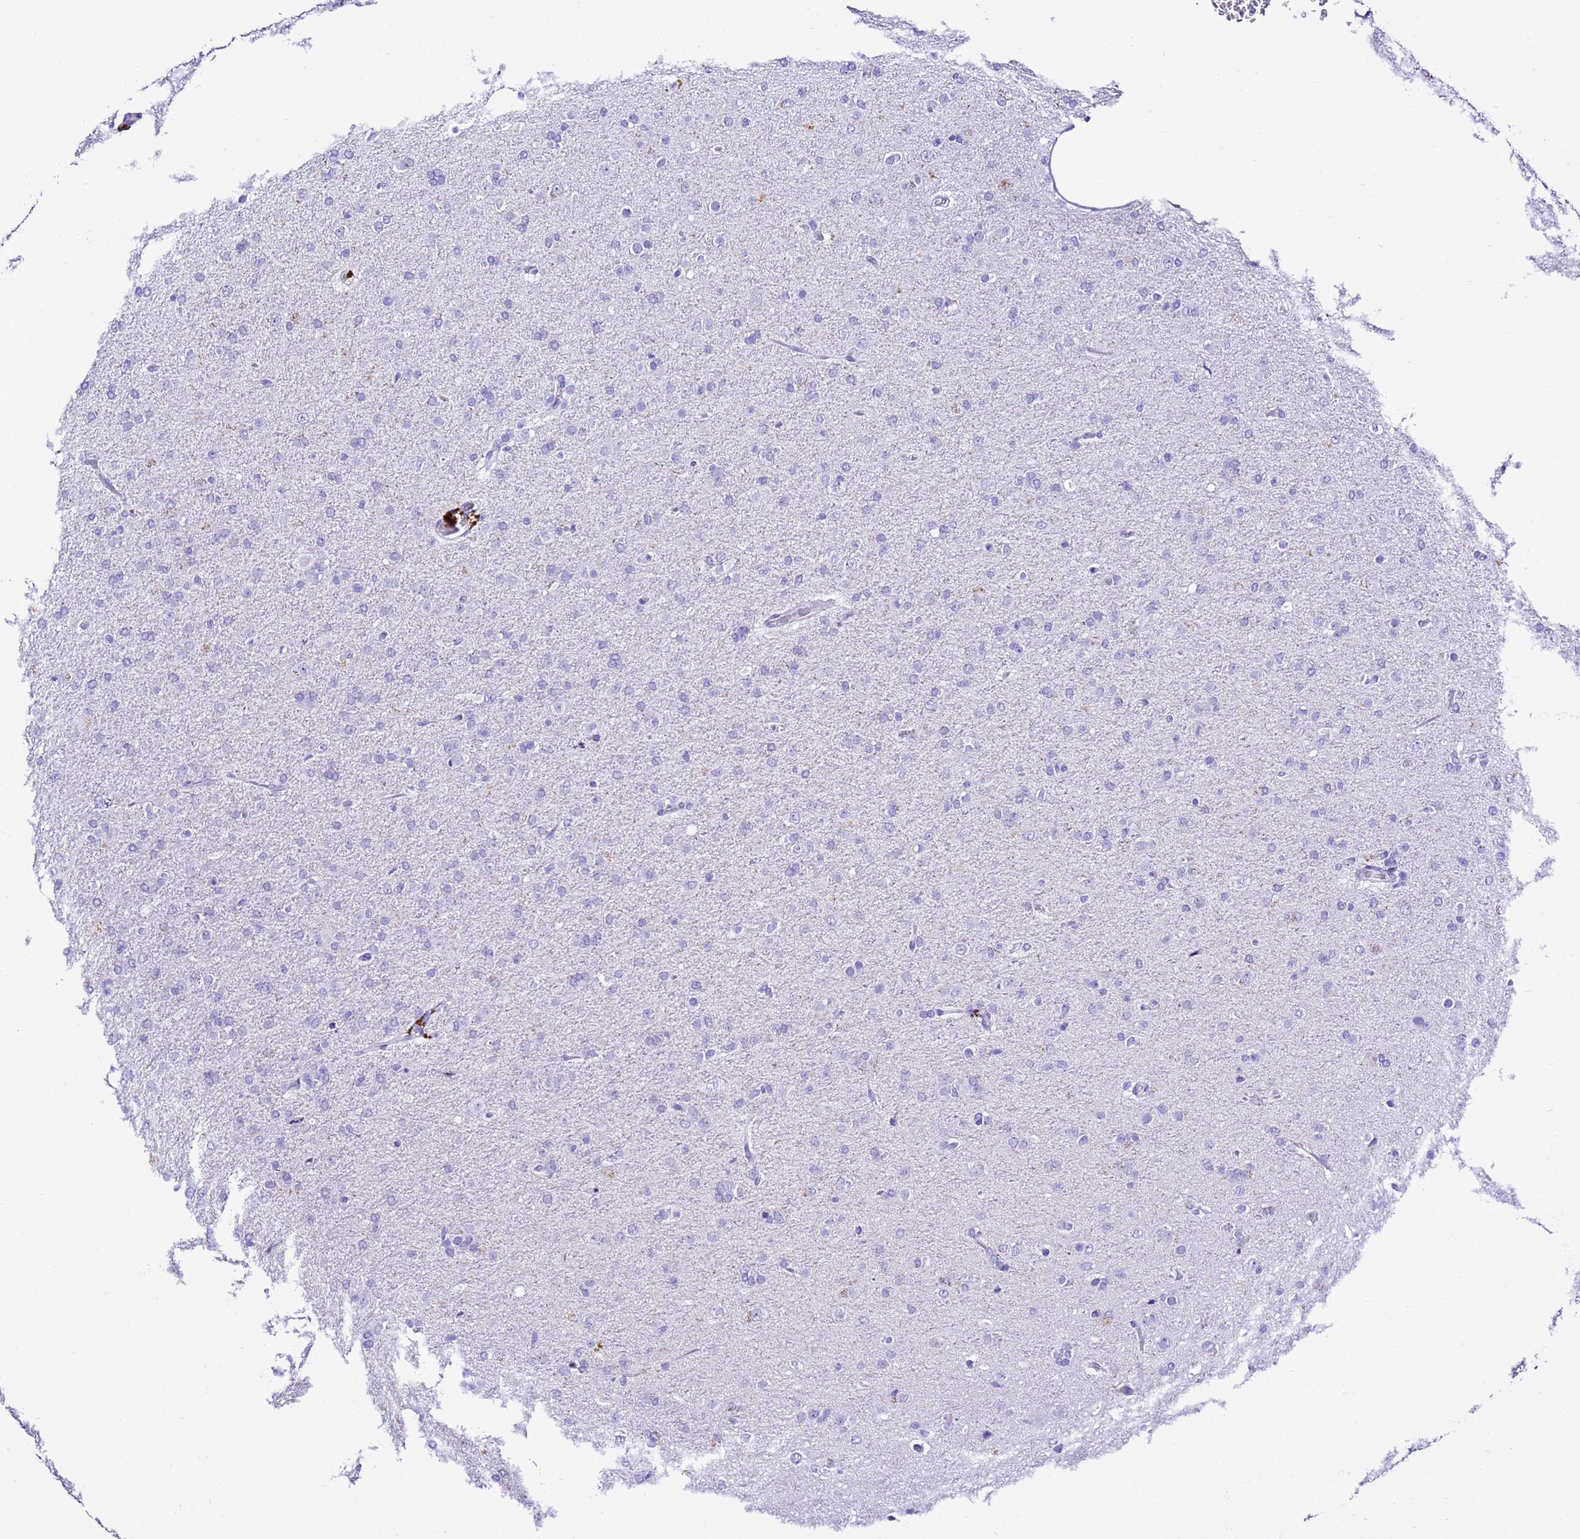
{"staining": {"intensity": "negative", "quantity": "none", "location": "none"}, "tissue": "glioma", "cell_type": "Tumor cells", "image_type": "cancer", "snomed": [{"axis": "morphology", "description": "Glioma, malignant, Low grade"}, {"axis": "topography", "description": "Brain"}], "caption": "This is an immunohistochemistry (IHC) micrograph of human malignant glioma (low-grade). There is no expression in tumor cells.", "gene": "ZNF417", "patient": {"sex": "male", "age": 65}}